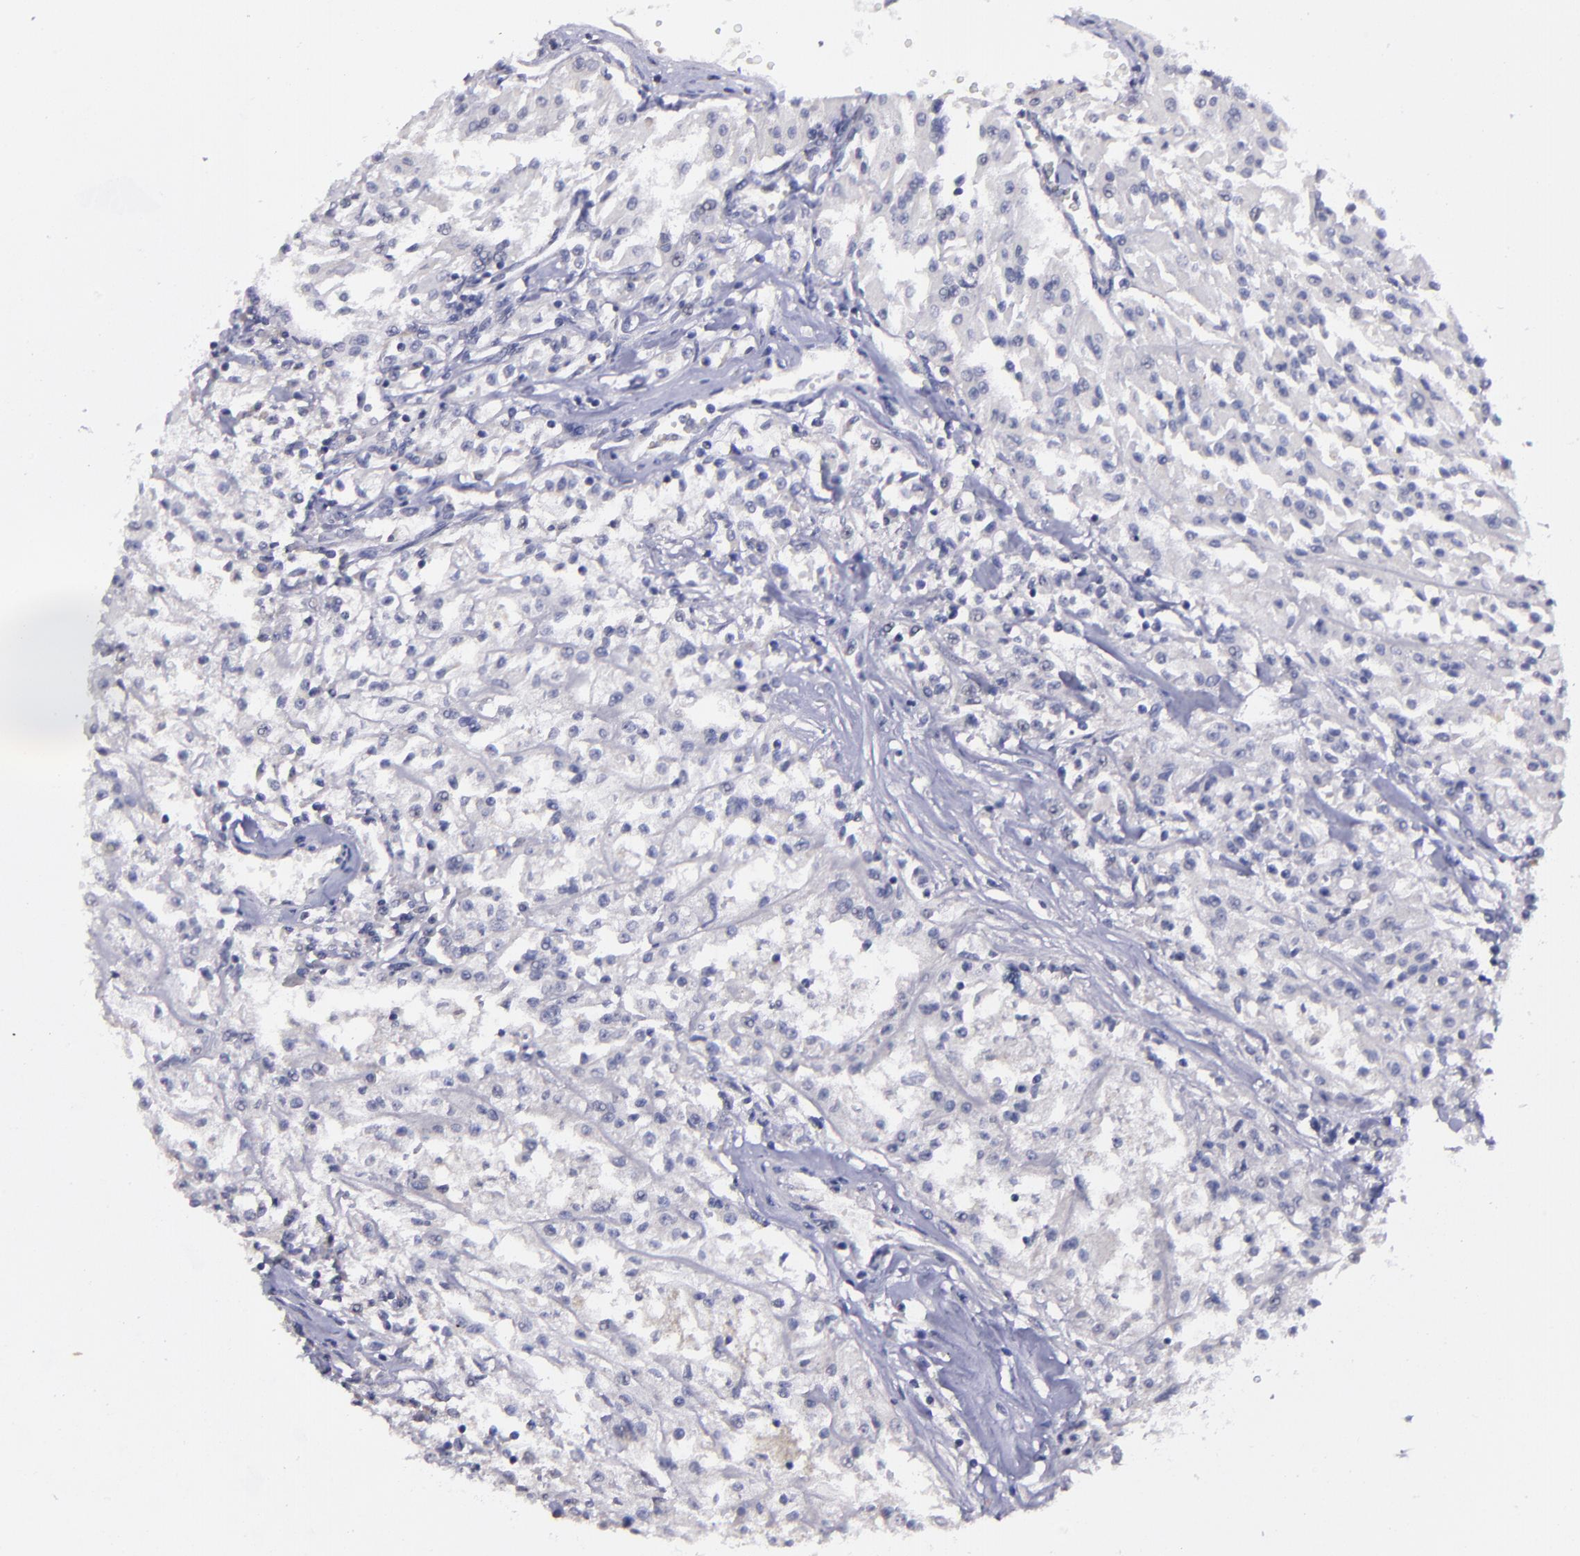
{"staining": {"intensity": "negative", "quantity": "none", "location": "none"}, "tissue": "renal cancer", "cell_type": "Tumor cells", "image_type": "cancer", "snomed": [{"axis": "morphology", "description": "Adenocarcinoma, NOS"}, {"axis": "topography", "description": "Kidney"}], "caption": "A photomicrograph of renal cancer stained for a protein demonstrates no brown staining in tumor cells.", "gene": "MASP1", "patient": {"sex": "male", "age": 78}}